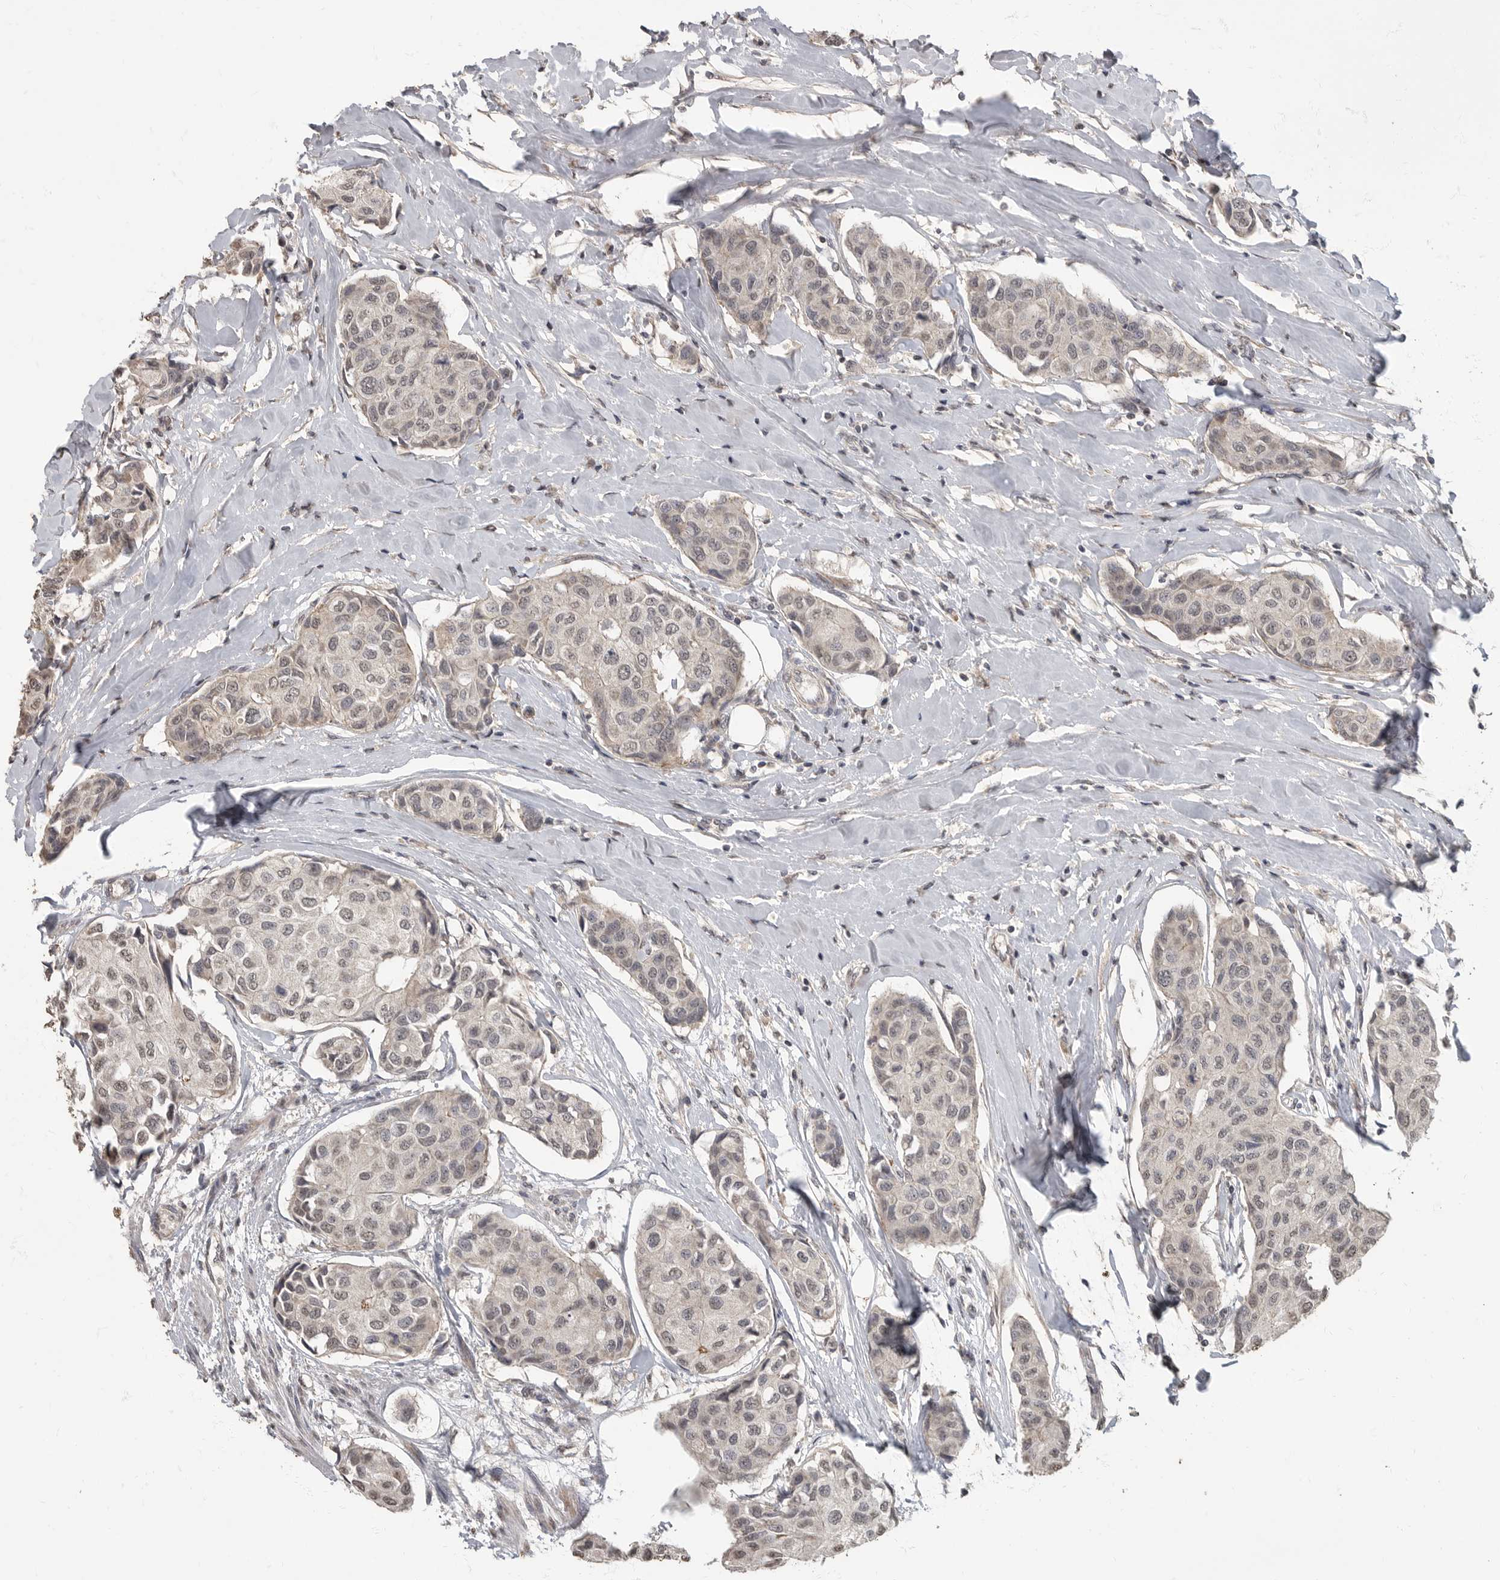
{"staining": {"intensity": "negative", "quantity": "none", "location": "none"}, "tissue": "breast cancer", "cell_type": "Tumor cells", "image_type": "cancer", "snomed": [{"axis": "morphology", "description": "Duct carcinoma"}, {"axis": "topography", "description": "Breast"}], "caption": "This is an IHC photomicrograph of human invasive ductal carcinoma (breast). There is no staining in tumor cells.", "gene": "MAFG", "patient": {"sex": "female", "age": 80}}